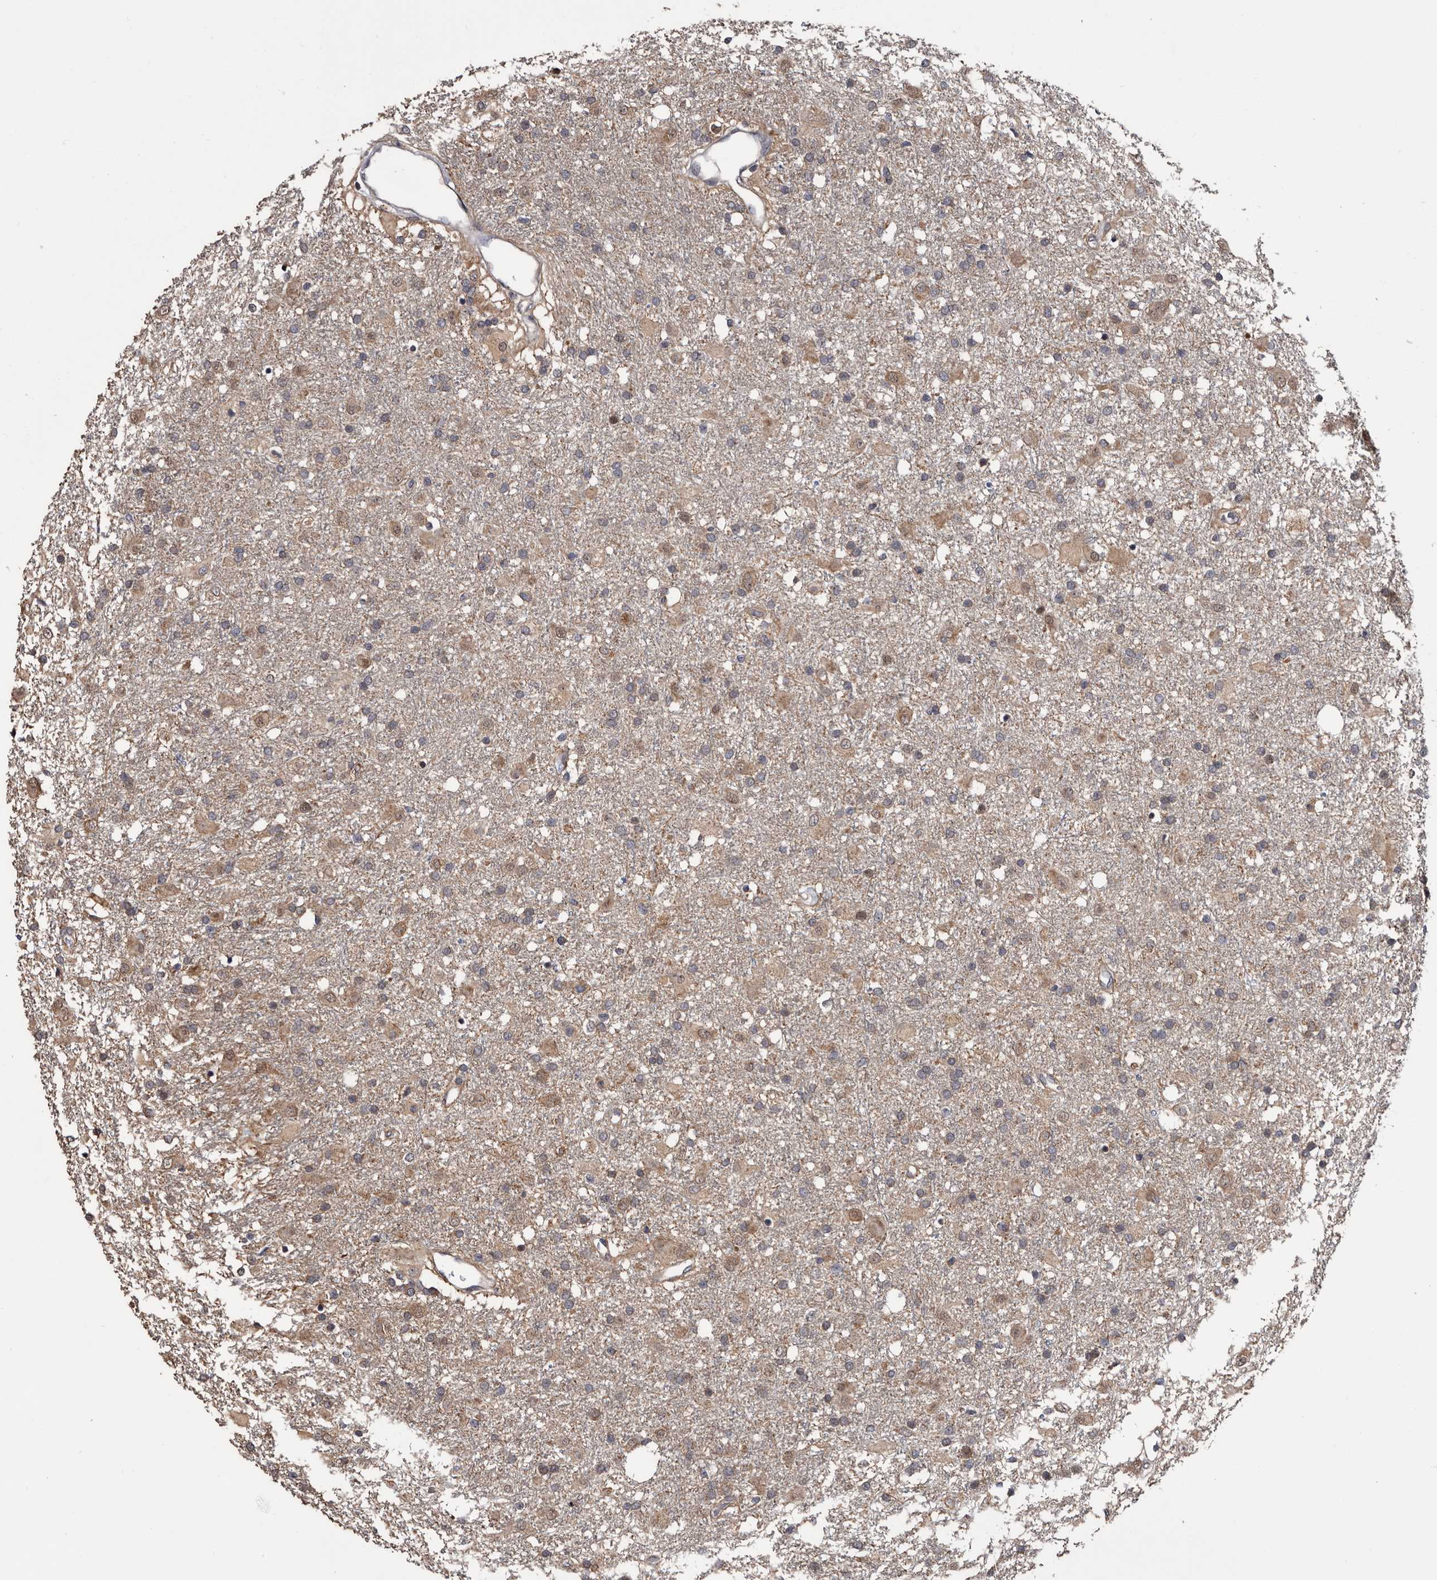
{"staining": {"intensity": "moderate", "quantity": "25%-75%", "location": "cytoplasmic/membranous"}, "tissue": "glioma", "cell_type": "Tumor cells", "image_type": "cancer", "snomed": [{"axis": "morphology", "description": "Glioma, malignant, Low grade"}, {"axis": "topography", "description": "Brain"}], "caption": "Immunohistochemical staining of glioma demonstrates moderate cytoplasmic/membranous protein staining in approximately 25%-75% of tumor cells.", "gene": "TTI2", "patient": {"sex": "male", "age": 65}}